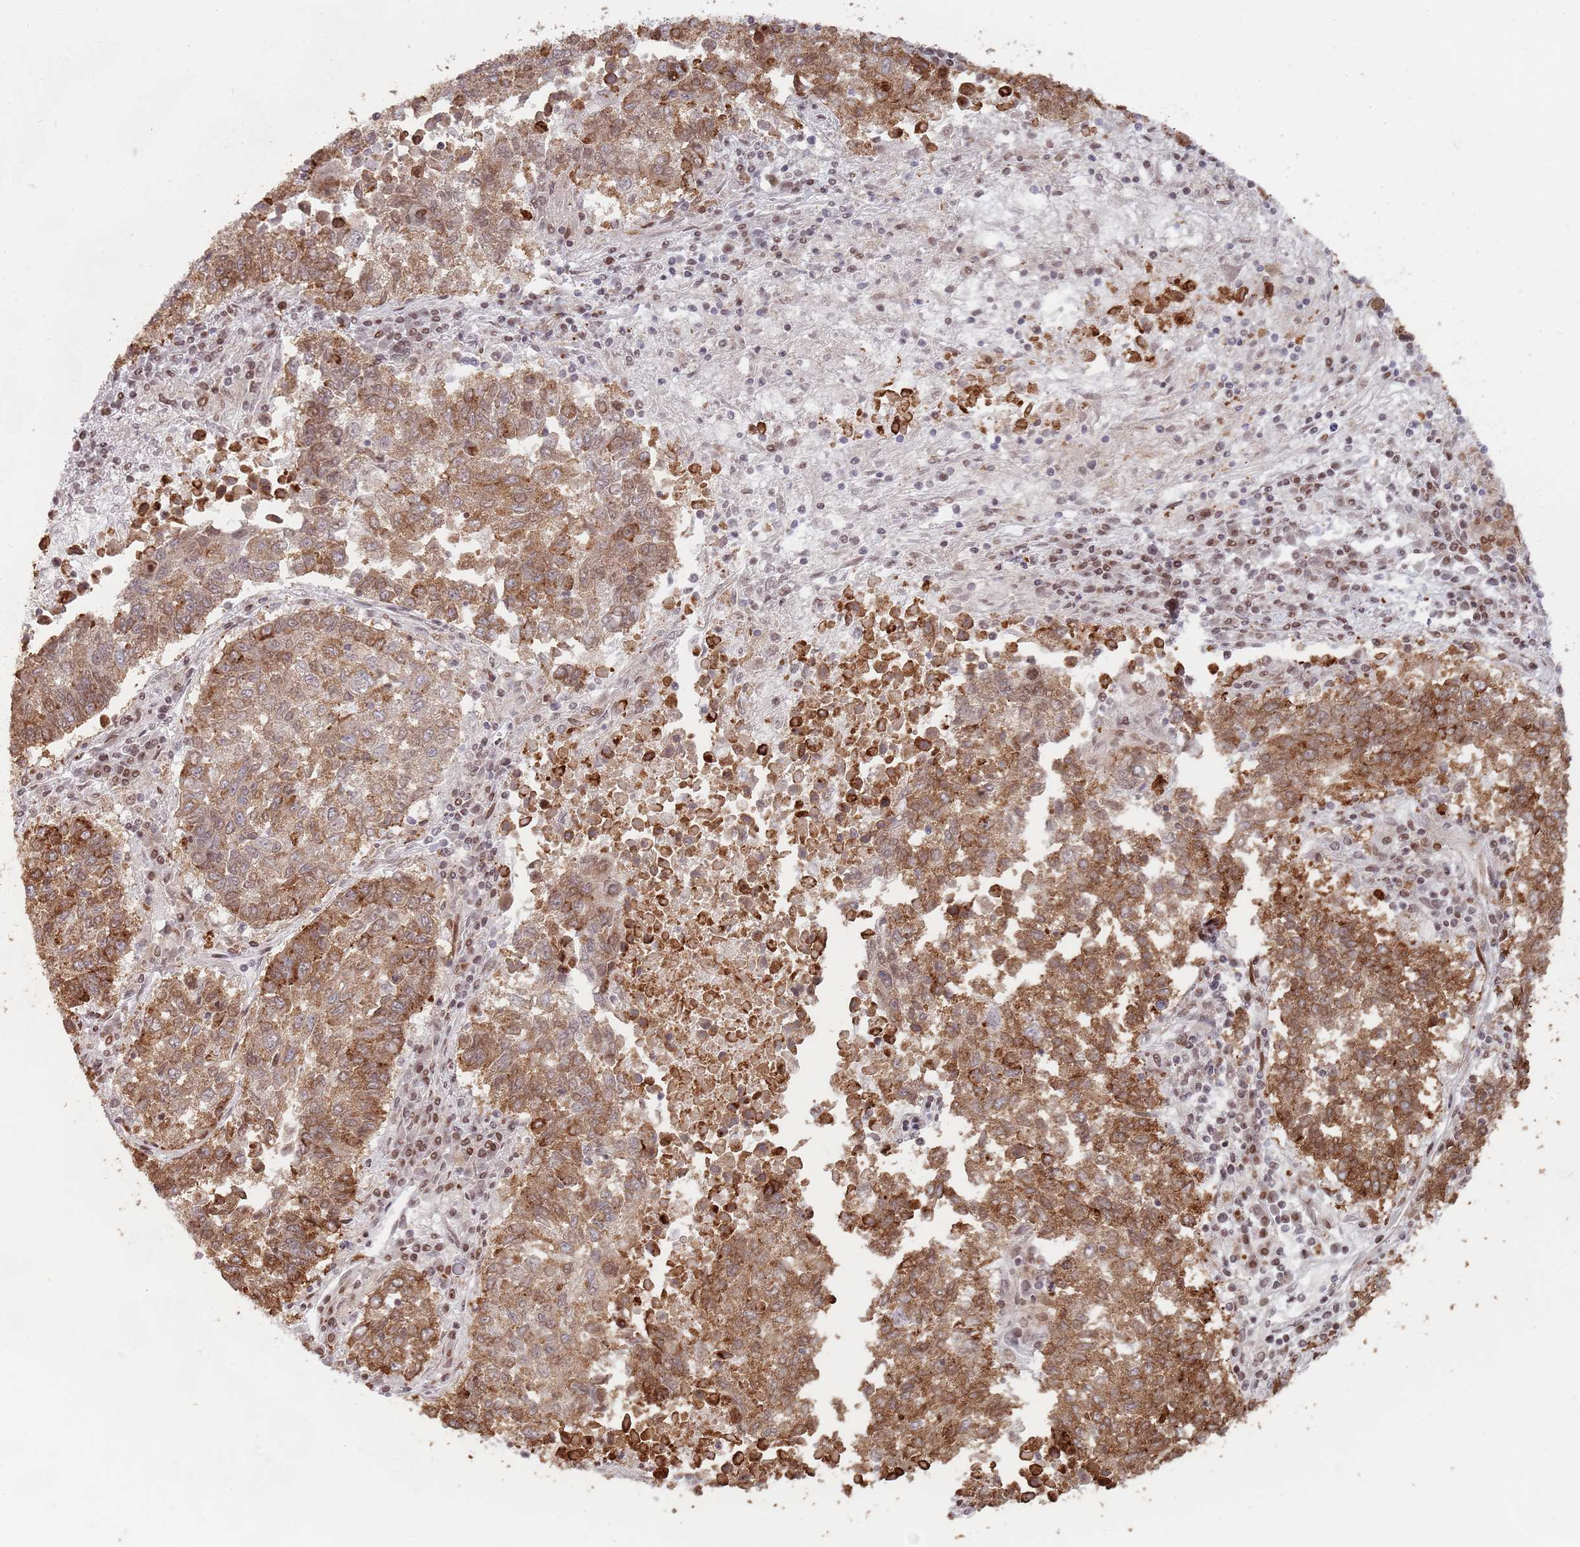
{"staining": {"intensity": "moderate", "quantity": ">75%", "location": "cytoplasmic/membranous,nuclear"}, "tissue": "lung cancer", "cell_type": "Tumor cells", "image_type": "cancer", "snomed": [{"axis": "morphology", "description": "Squamous cell carcinoma, NOS"}, {"axis": "topography", "description": "Lung"}], "caption": "This histopathology image exhibits squamous cell carcinoma (lung) stained with IHC to label a protein in brown. The cytoplasmic/membranous and nuclear of tumor cells show moderate positivity for the protein. Nuclei are counter-stained blue.", "gene": "HDAC8", "patient": {"sex": "male", "age": 73}}